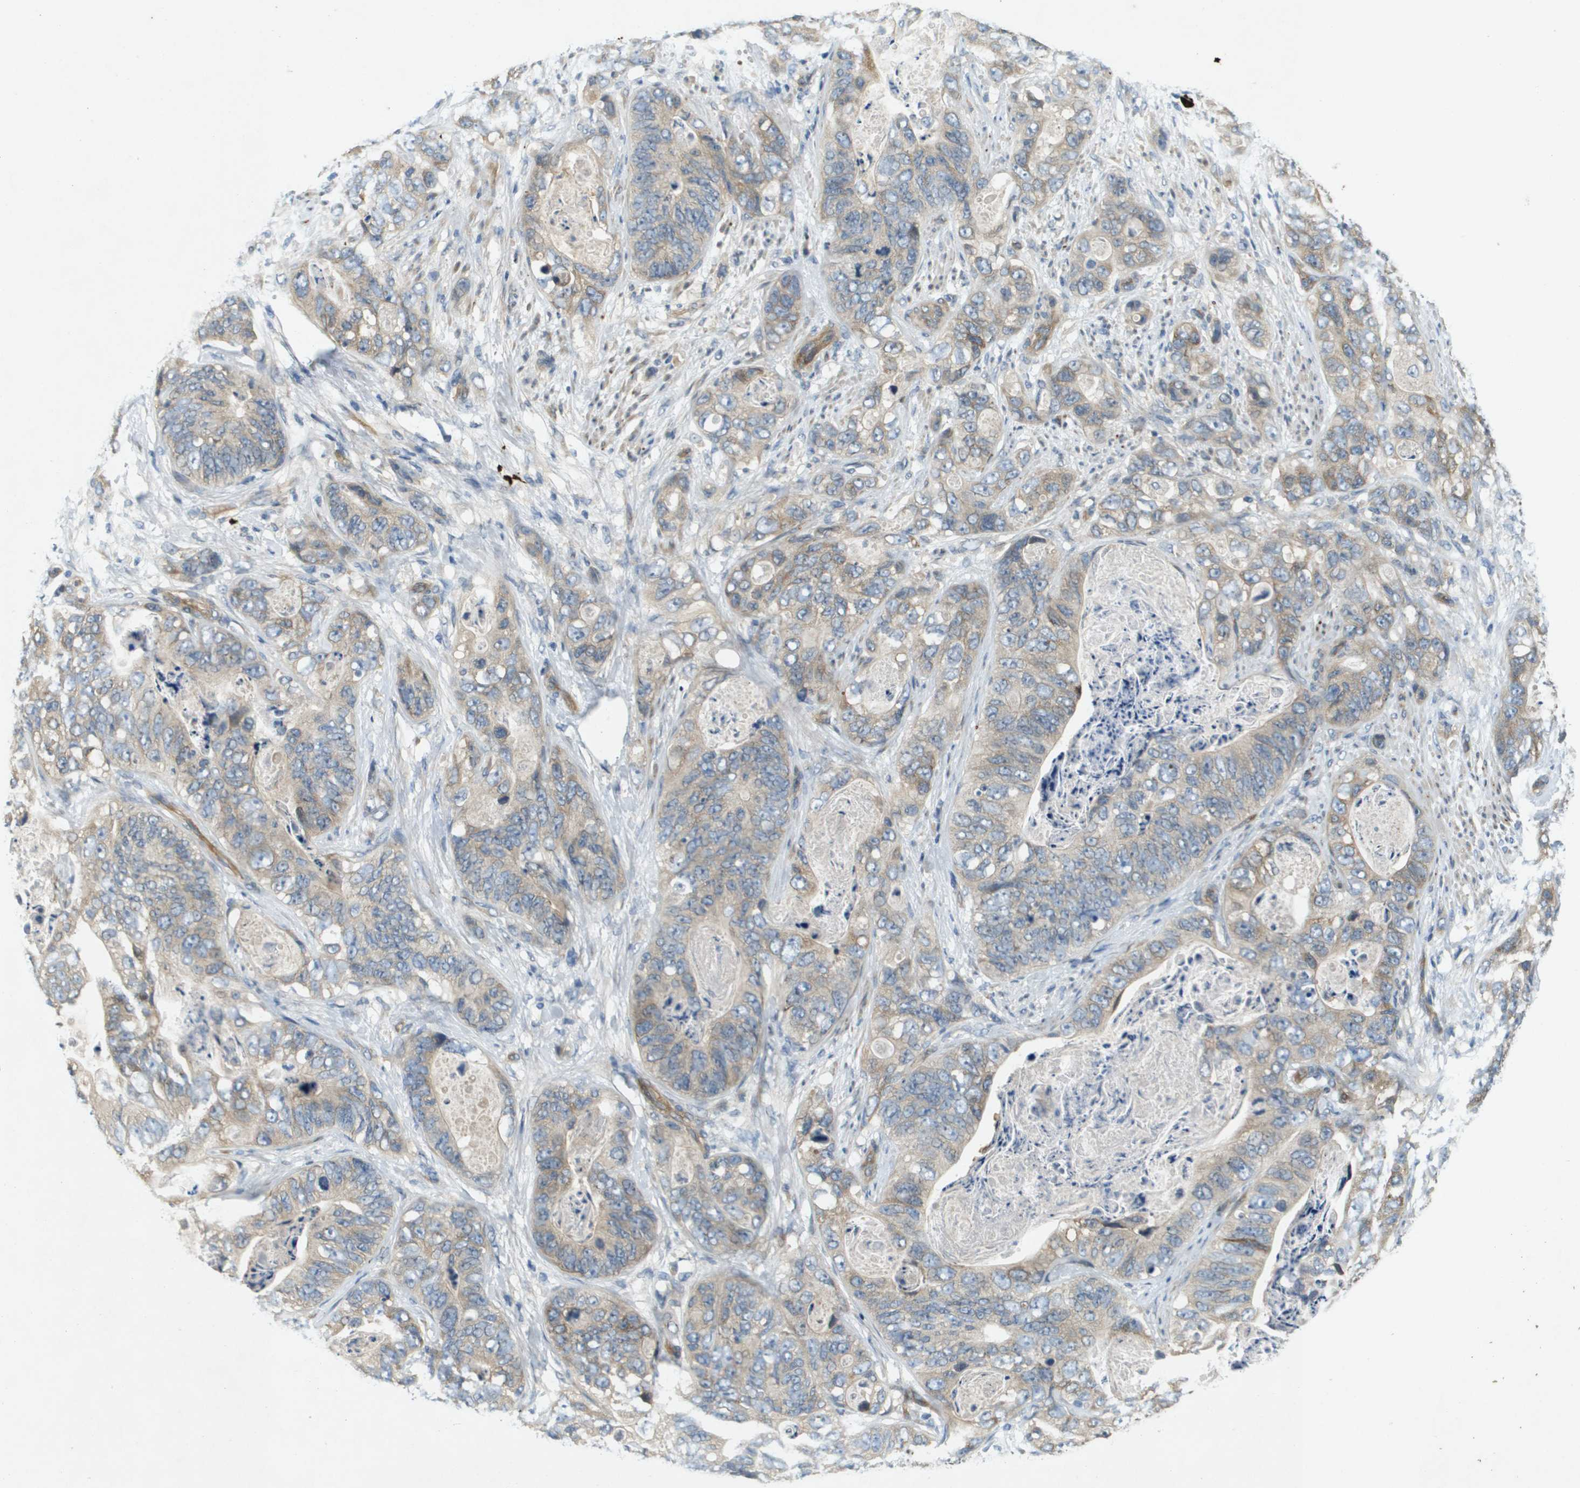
{"staining": {"intensity": "weak", "quantity": ">75%", "location": "cytoplasmic/membranous"}, "tissue": "stomach cancer", "cell_type": "Tumor cells", "image_type": "cancer", "snomed": [{"axis": "morphology", "description": "Adenocarcinoma, NOS"}, {"axis": "topography", "description": "Stomach"}], "caption": "Tumor cells reveal low levels of weak cytoplasmic/membranous staining in about >75% of cells in adenocarcinoma (stomach).", "gene": "PGAP3", "patient": {"sex": "female", "age": 89}}